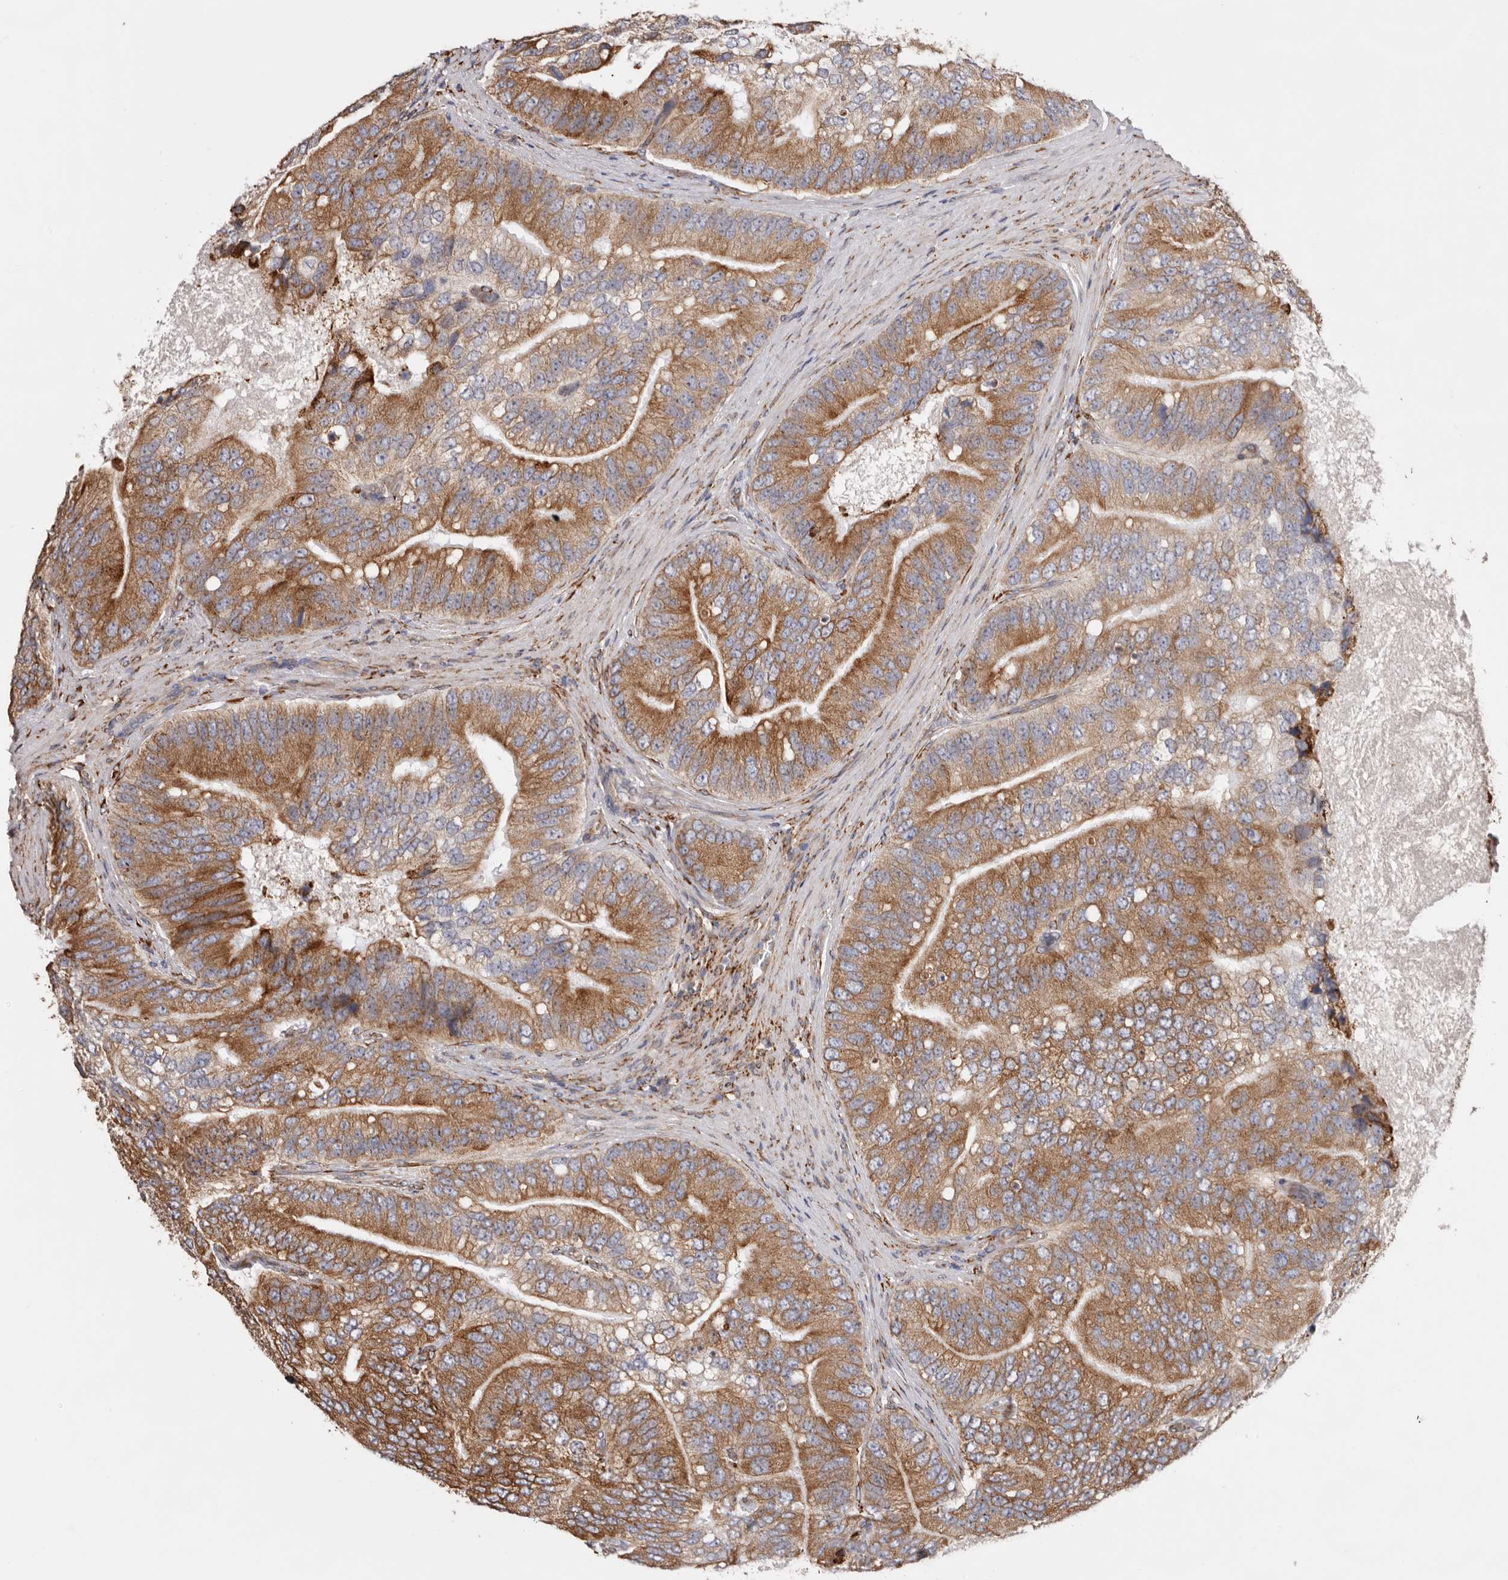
{"staining": {"intensity": "strong", "quantity": ">75%", "location": "cytoplasmic/membranous"}, "tissue": "prostate cancer", "cell_type": "Tumor cells", "image_type": "cancer", "snomed": [{"axis": "morphology", "description": "Adenocarcinoma, High grade"}, {"axis": "topography", "description": "Prostate"}], "caption": "Strong cytoplasmic/membranous expression is appreciated in about >75% of tumor cells in prostate cancer (high-grade adenocarcinoma).", "gene": "SEMA3E", "patient": {"sex": "male", "age": 70}}